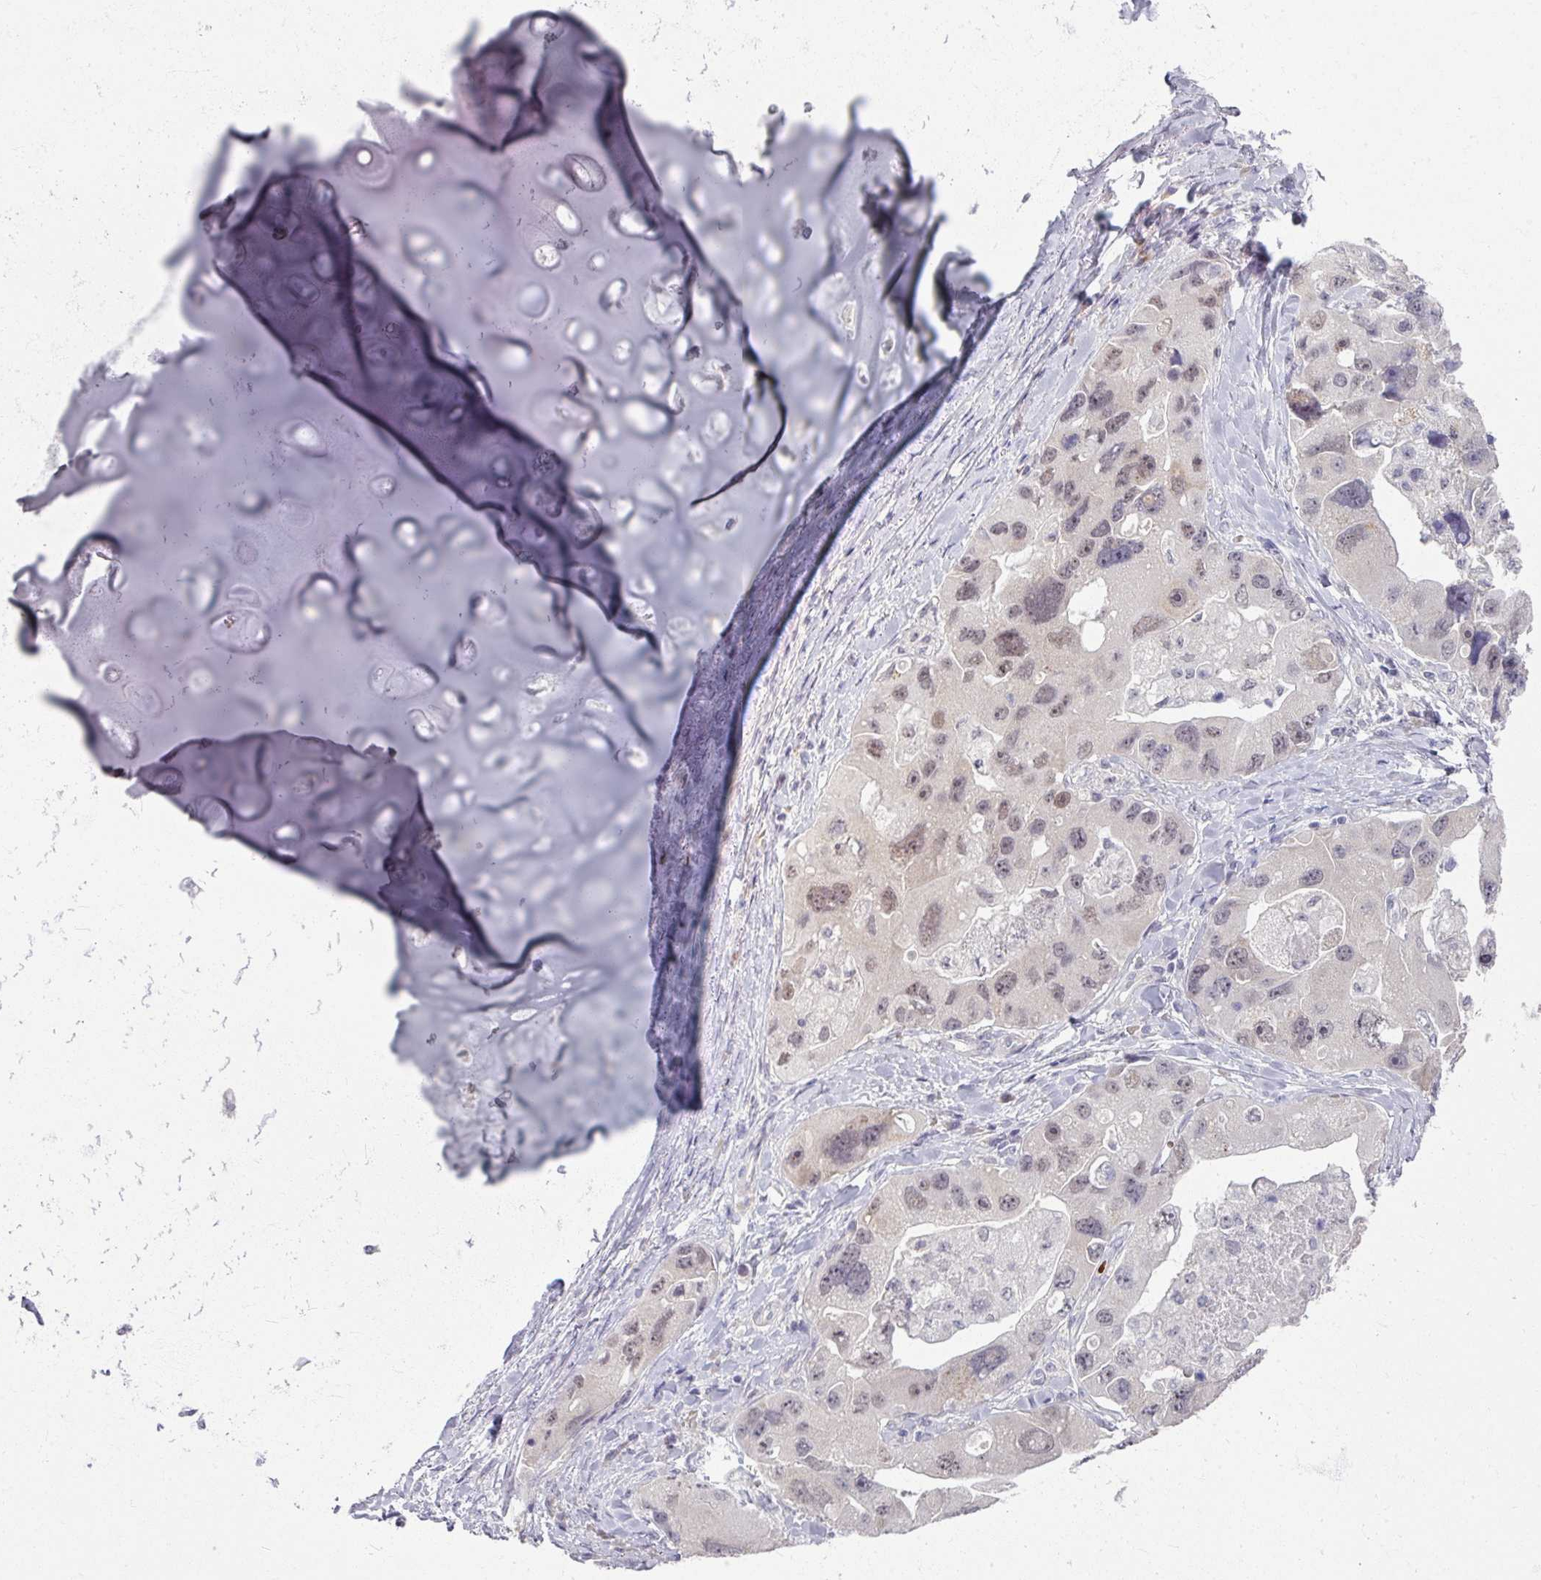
{"staining": {"intensity": "weak", "quantity": "25%-75%", "location": "nuclear"}, "tissue": "lung cancer", "cell_type": "Tumor cells", "image_type": "cancer", "snomed": [{"axis": "morphology", "description": "Adenocarcinoma, NOS"}, {"axis": "topography", "description": "Lung"}], "caption": "Immunohistochemical staining of human lung adenocarcinoma demonstrates weak nuclear protein expression in about 25%-75% of tumor cells. Using DAB (brown) and hematoxylin (blue) stains, captured at high magnification using brightfield microscopy.", "gene": "KMT5C", "patient": {"sex": "female", "age": 54}}